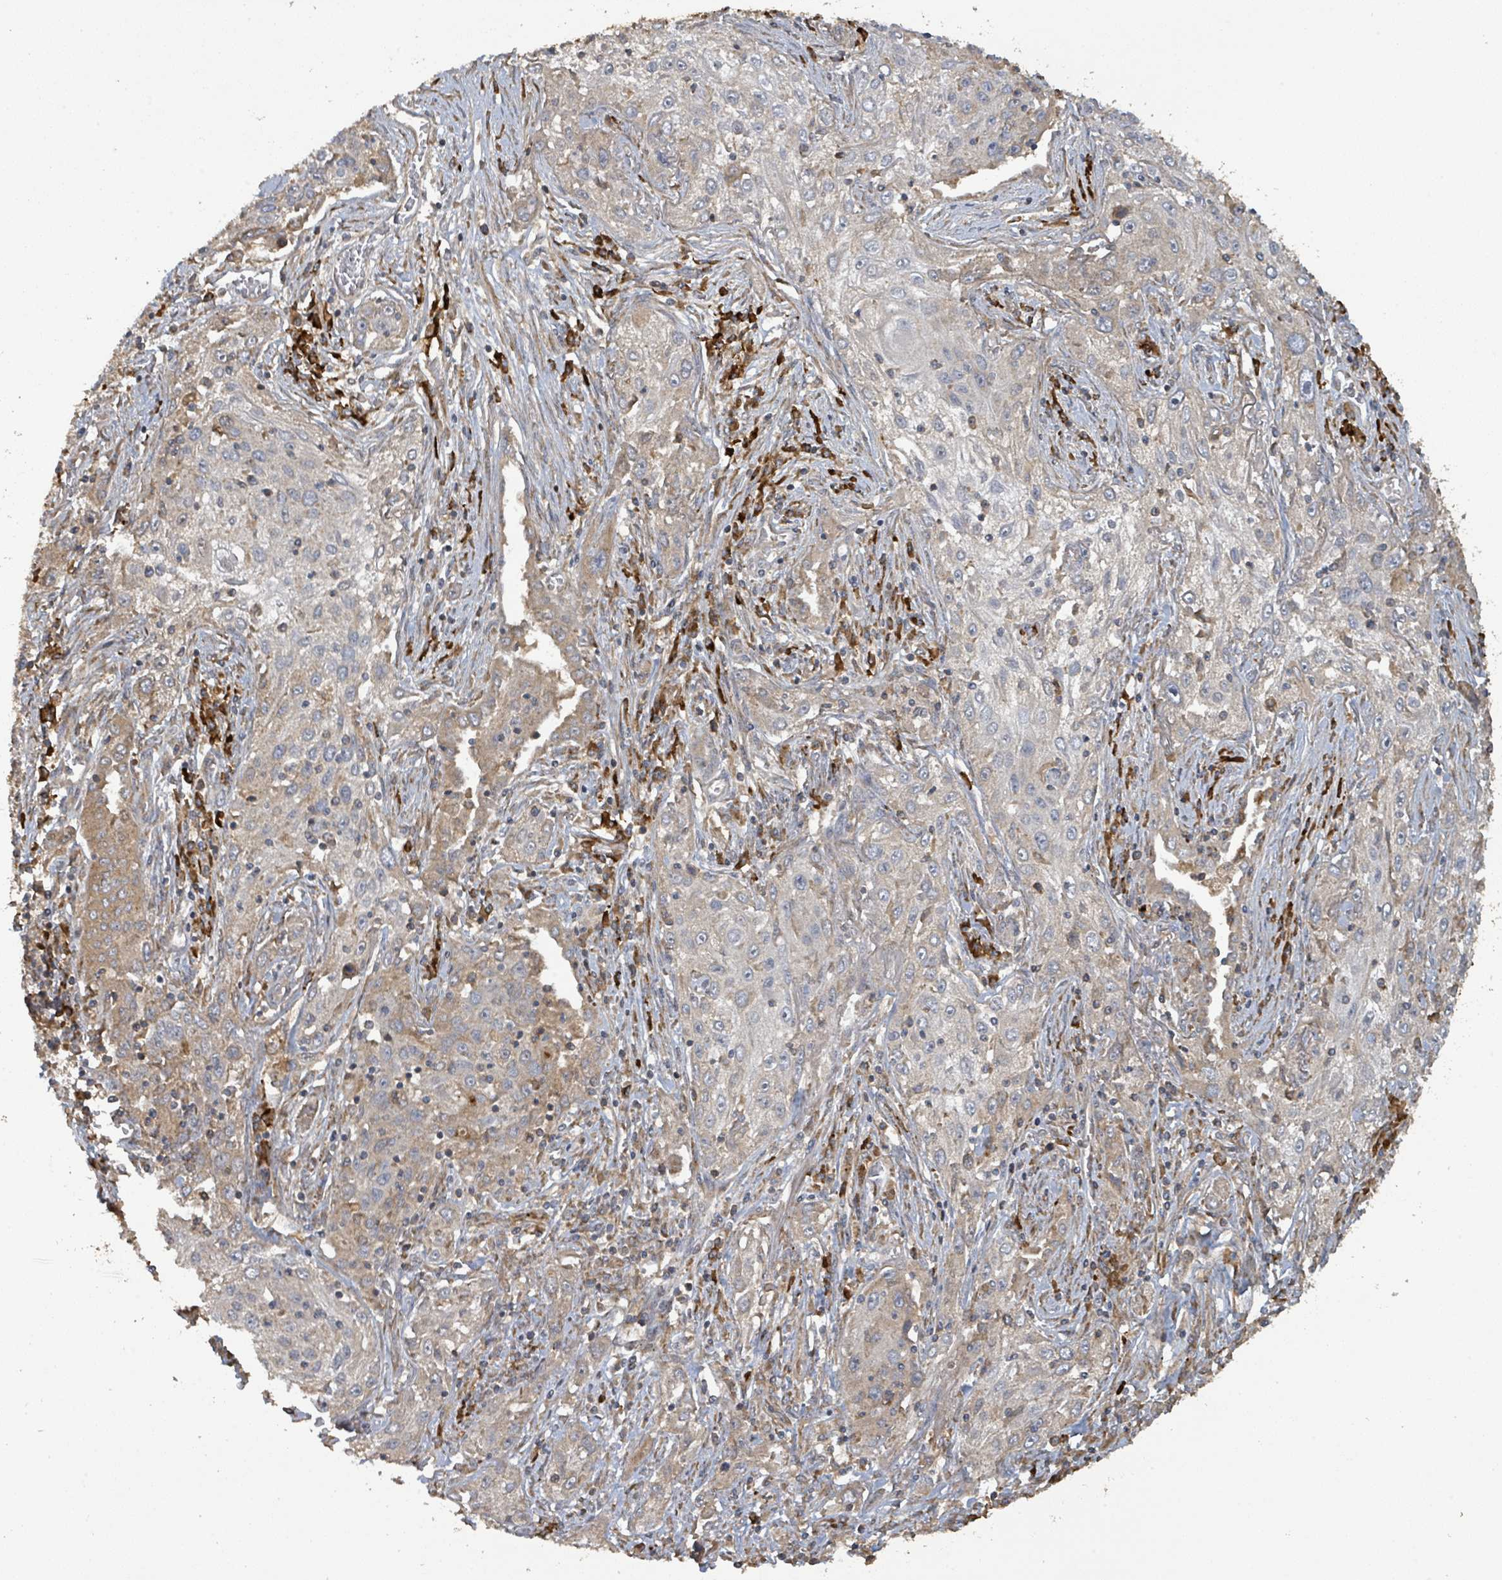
{"staining": {"intensity": "weak", "quantity": "25%-75%", "location": "cytoplasmic/membranous"}, "tissue": "lung cancer", "cell_type": "Tumor cells", "image_type": "cancer", "snomed": [{"axis": "morphology", "description": "Squamous cell carcinoma, NOS"}, {"axis": "topography", "description": "Lung"}], "caption": "Protein analysis of lung cancer tissue reveals weak cytoplasmic/membranous staining in about 25%-75% of tumor cells.", "gene": "STARD4", "patient": {"sex": "female", "age": 69}}